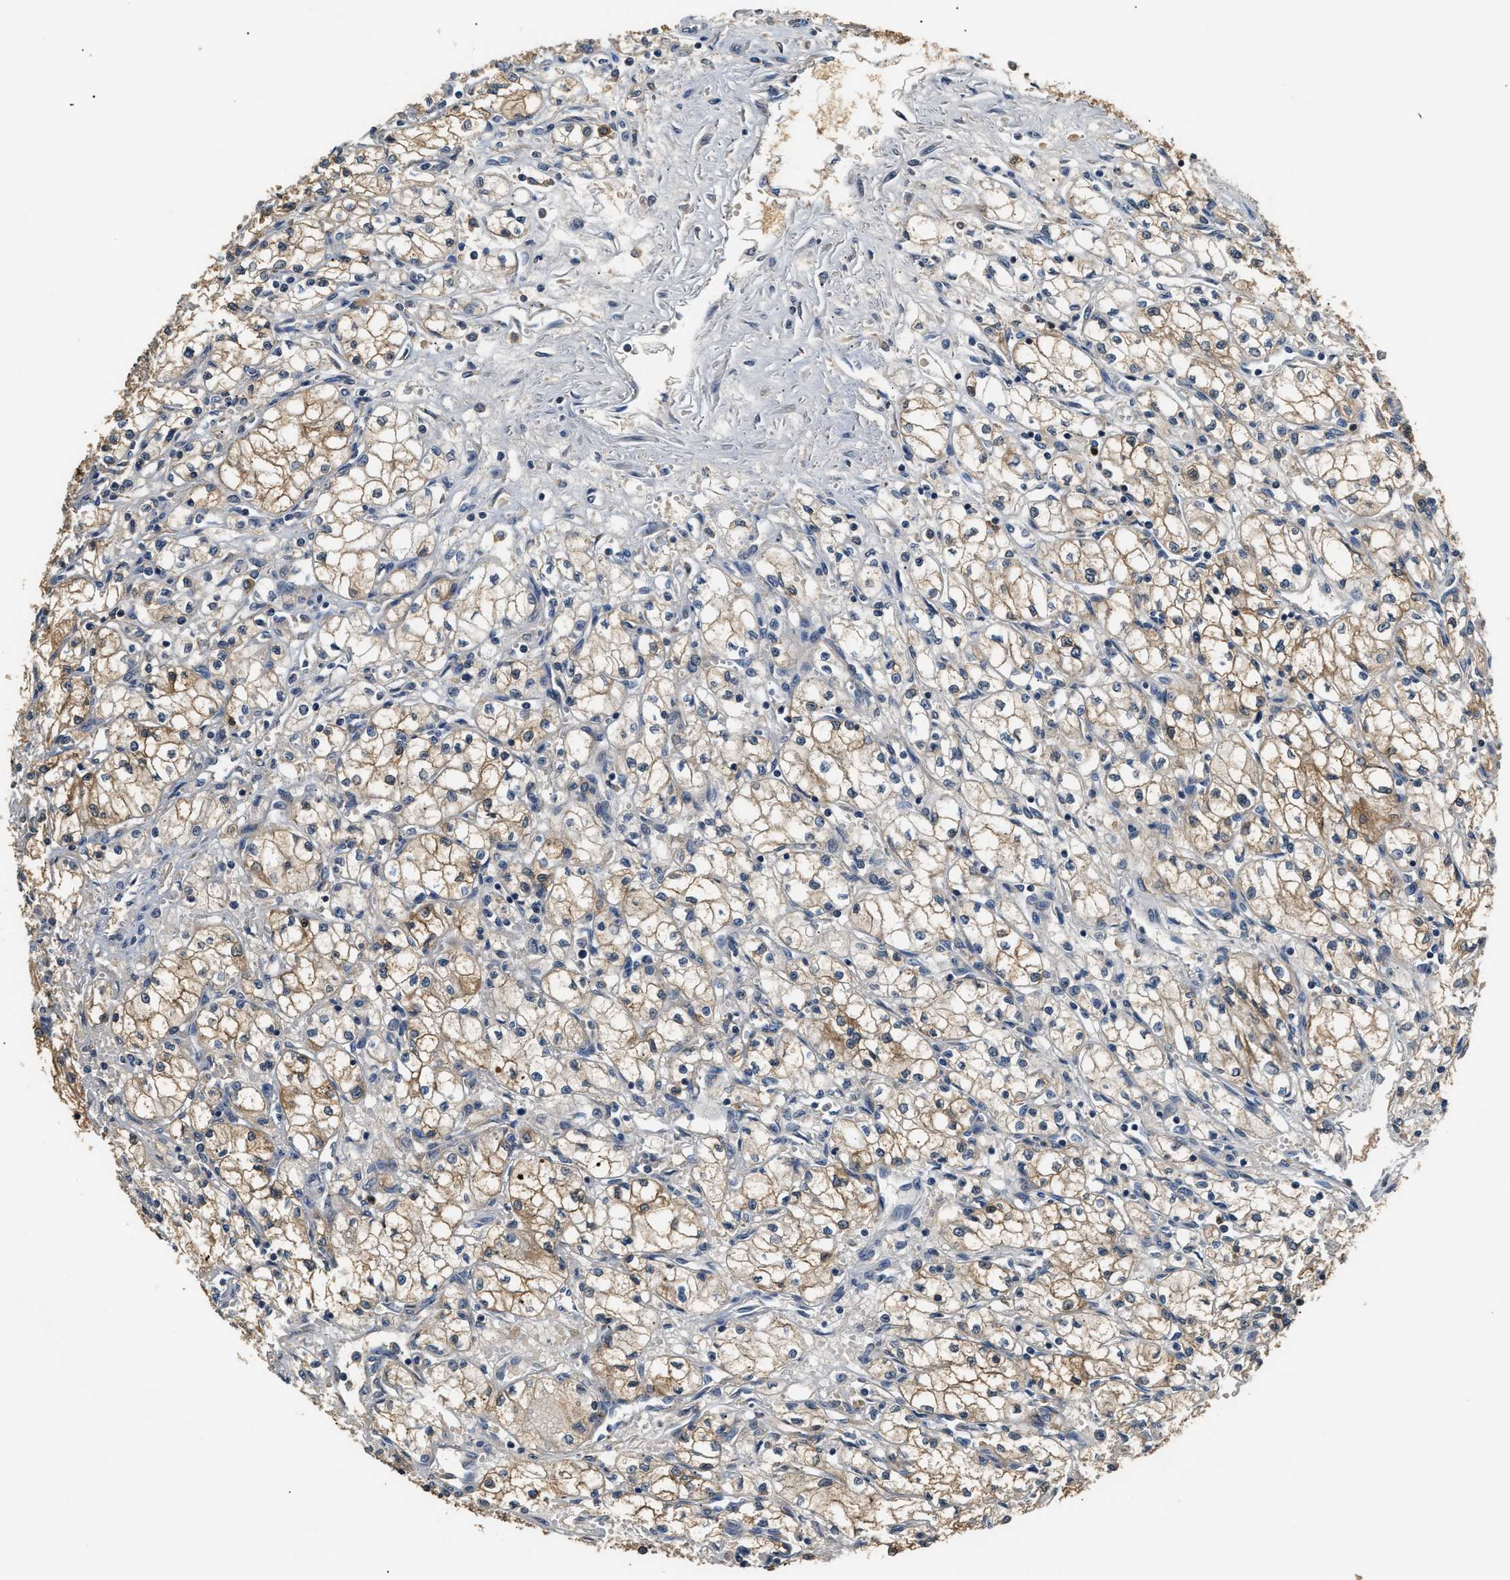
{"staining": {"intensity": "weak", "quantity": ">75%", "location": "cytoplasmic/membranous"}, "tissue": "renal cancer", "cell_type": "Tumor cells", "image_type": "cancer", "snomed": [{"axis": "morphology", "description": "Adenocarcinoma, NOS"}, {"axis": "topography", "description": "Kidney"}], "caption": "The immunohistochemical stain shows weak cytoplasmic/membranous positivity in tumor cells of renal adenocarcinoma tissue.", "gene": "GPI", "patient": {"sex": "male", "age": 59}}